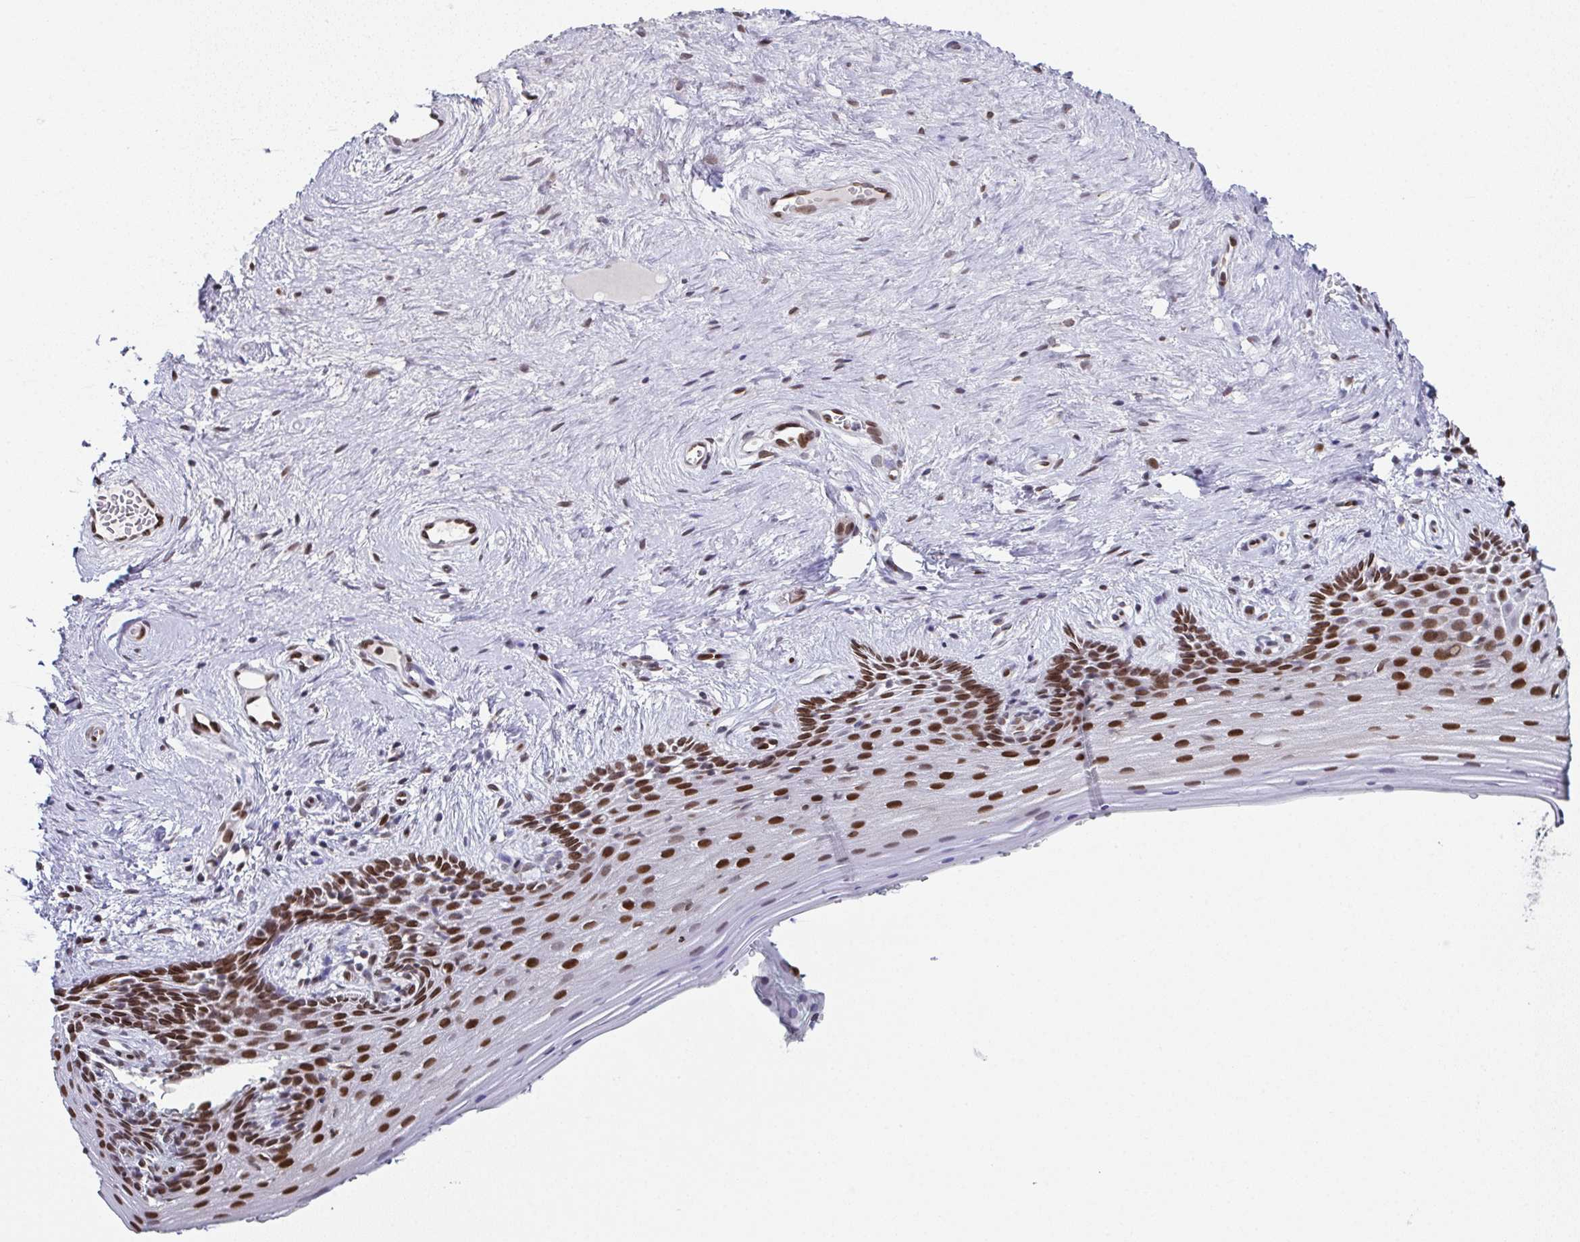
{"staining": {"intensity": "strong", "quantity": ">75%", "location": "nuclear"}, "tissue": "vagina", "cell_type": "Squamous epithelial cells", "image_type": "normal", "snomed": [{"axis": "morphology", "description": "Normal tissue, NOS"}, {"axis": "topography", "description": "Vagina"}], "caption": "DAB (3,3'-diaminobenzidine) immunohistochemical staining of normal human vagina displays strong nuclear protein expression in about >75% of squamous epithelial cells. The staining is performed using DAB brown chromogen to label protein expression. The nuclei are counter-stained blue using hematoxylin.", "gene": "RB1", "patient": {"sex": "female", "age": 45}}